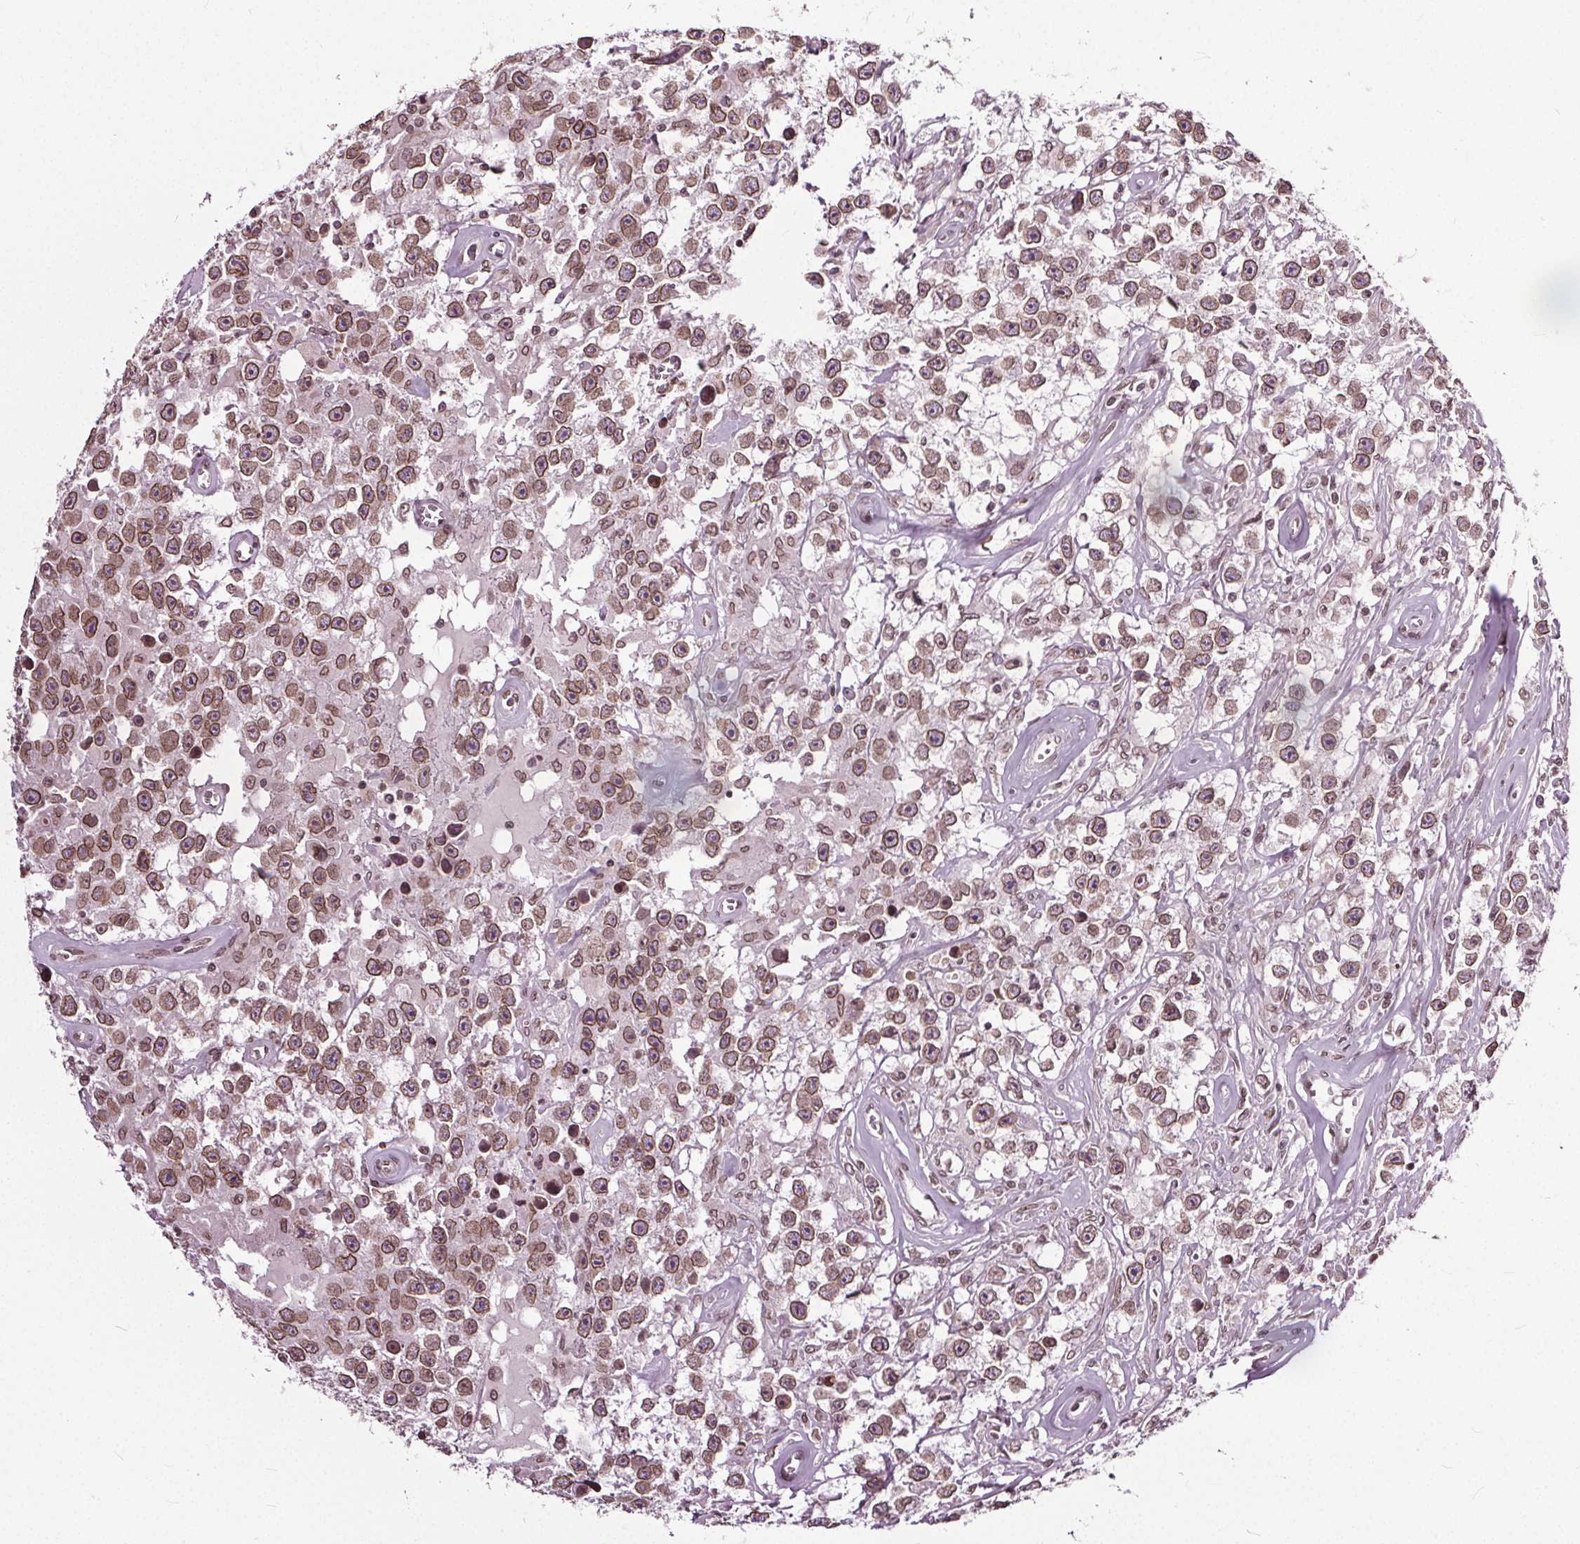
{"staining": {"intensity": "moderate", "quantity": ">75%", "location": "cytoplasmic/membranous,nuclear"}, "tissue": "testis cancer", "cell_type": "Tumor cells", "image_type": "cancer", "snomed": [{"axis": "morphology", "description": "Seminoma, NOS"}, {"axis": "topography", "description": "Testis"}], "caption": "A brown stain shows moderate cytoplasmic/membranous and nuclear staining of a protein in human testis cancer (seminoma) tumor cells. Using DAB (3,3'-diaminobenzidine) (brown) and hematoxylin (blue) stains, captured at high magnification using brightfield microscopy.", "gene": "TTC39C", "patient": {"sex": "male", "age": 43}}